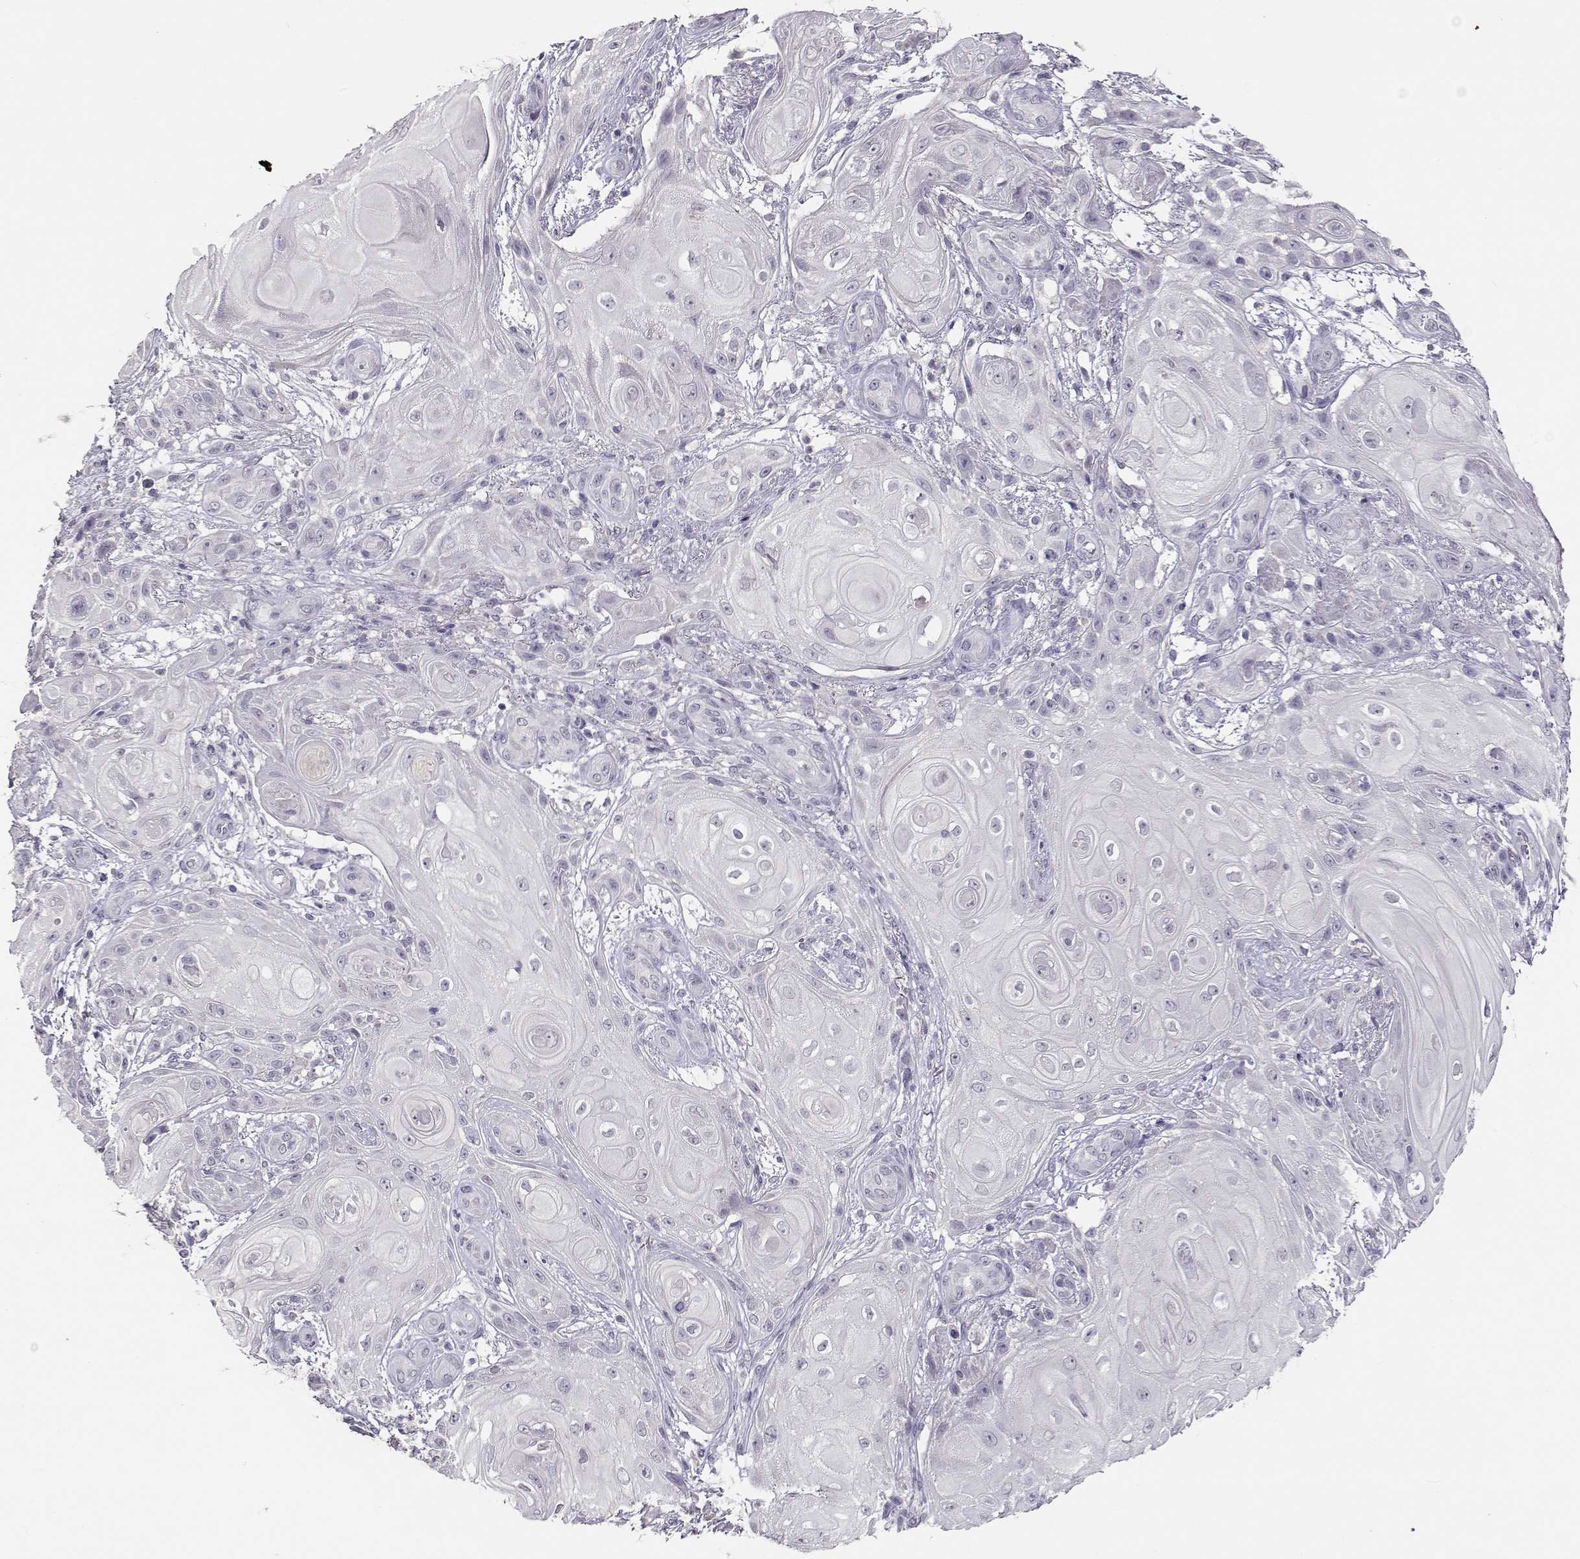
{"staining": {"intensity": "negative", "quantity": "none", "location": "none"}, "tissue": "skin cancer", "cell_type": "Tumor cells", "image_type": "cancer", "snomed": [{"axis": "morphology", "description": "Squamous cell carcinoma, NOS"}, {"axis": "topography", "description": "Skin"}], "caption": "Tumor cells show no significant expression in squamous cell carcinoma (skin).", "gene": "RHOXF2", "patient": {"sex": "male", "age": 62}}